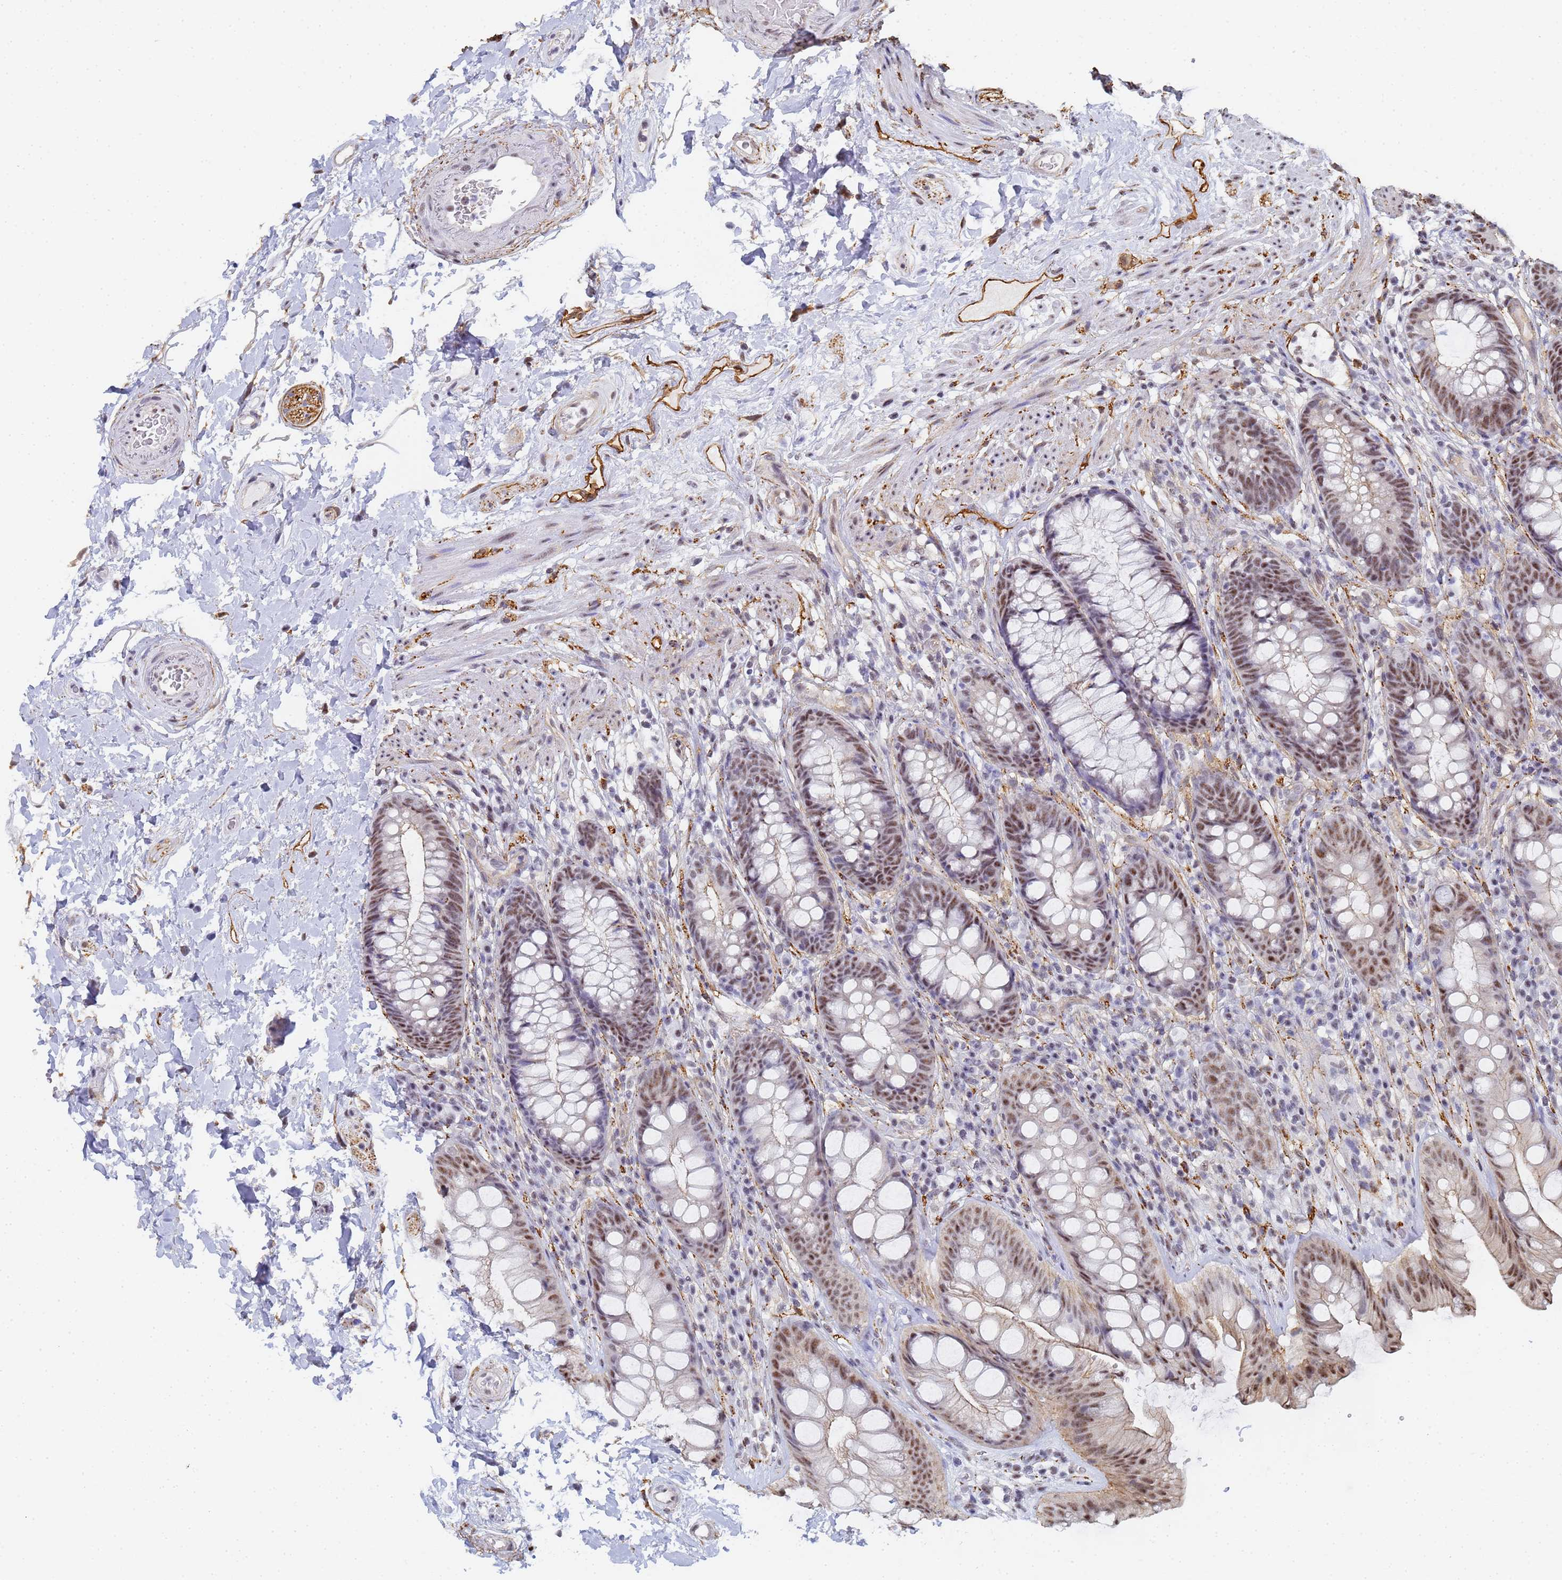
{"staining": {"intensity": "moderate", "quantity": ">75%", "location": "cytoplasmic/membranous,nuclear"}, "tissue": "rectum", "cell_type": "Glandular cells", "image_type": "normal", "snomed": [{"axis": "morphology", "description": "Normal tissue, NOS"}, {"axis": "topography", "description": "Rectum"}], "caption": "Normal rectum was stained to show a protein in brown. There is medium levels of moderate cytoplasmic/membranous,nuclear staining in about >75% of glandular cells.", "gene": "PRRT4", "patient": {"sex": "male", "age": 74}}